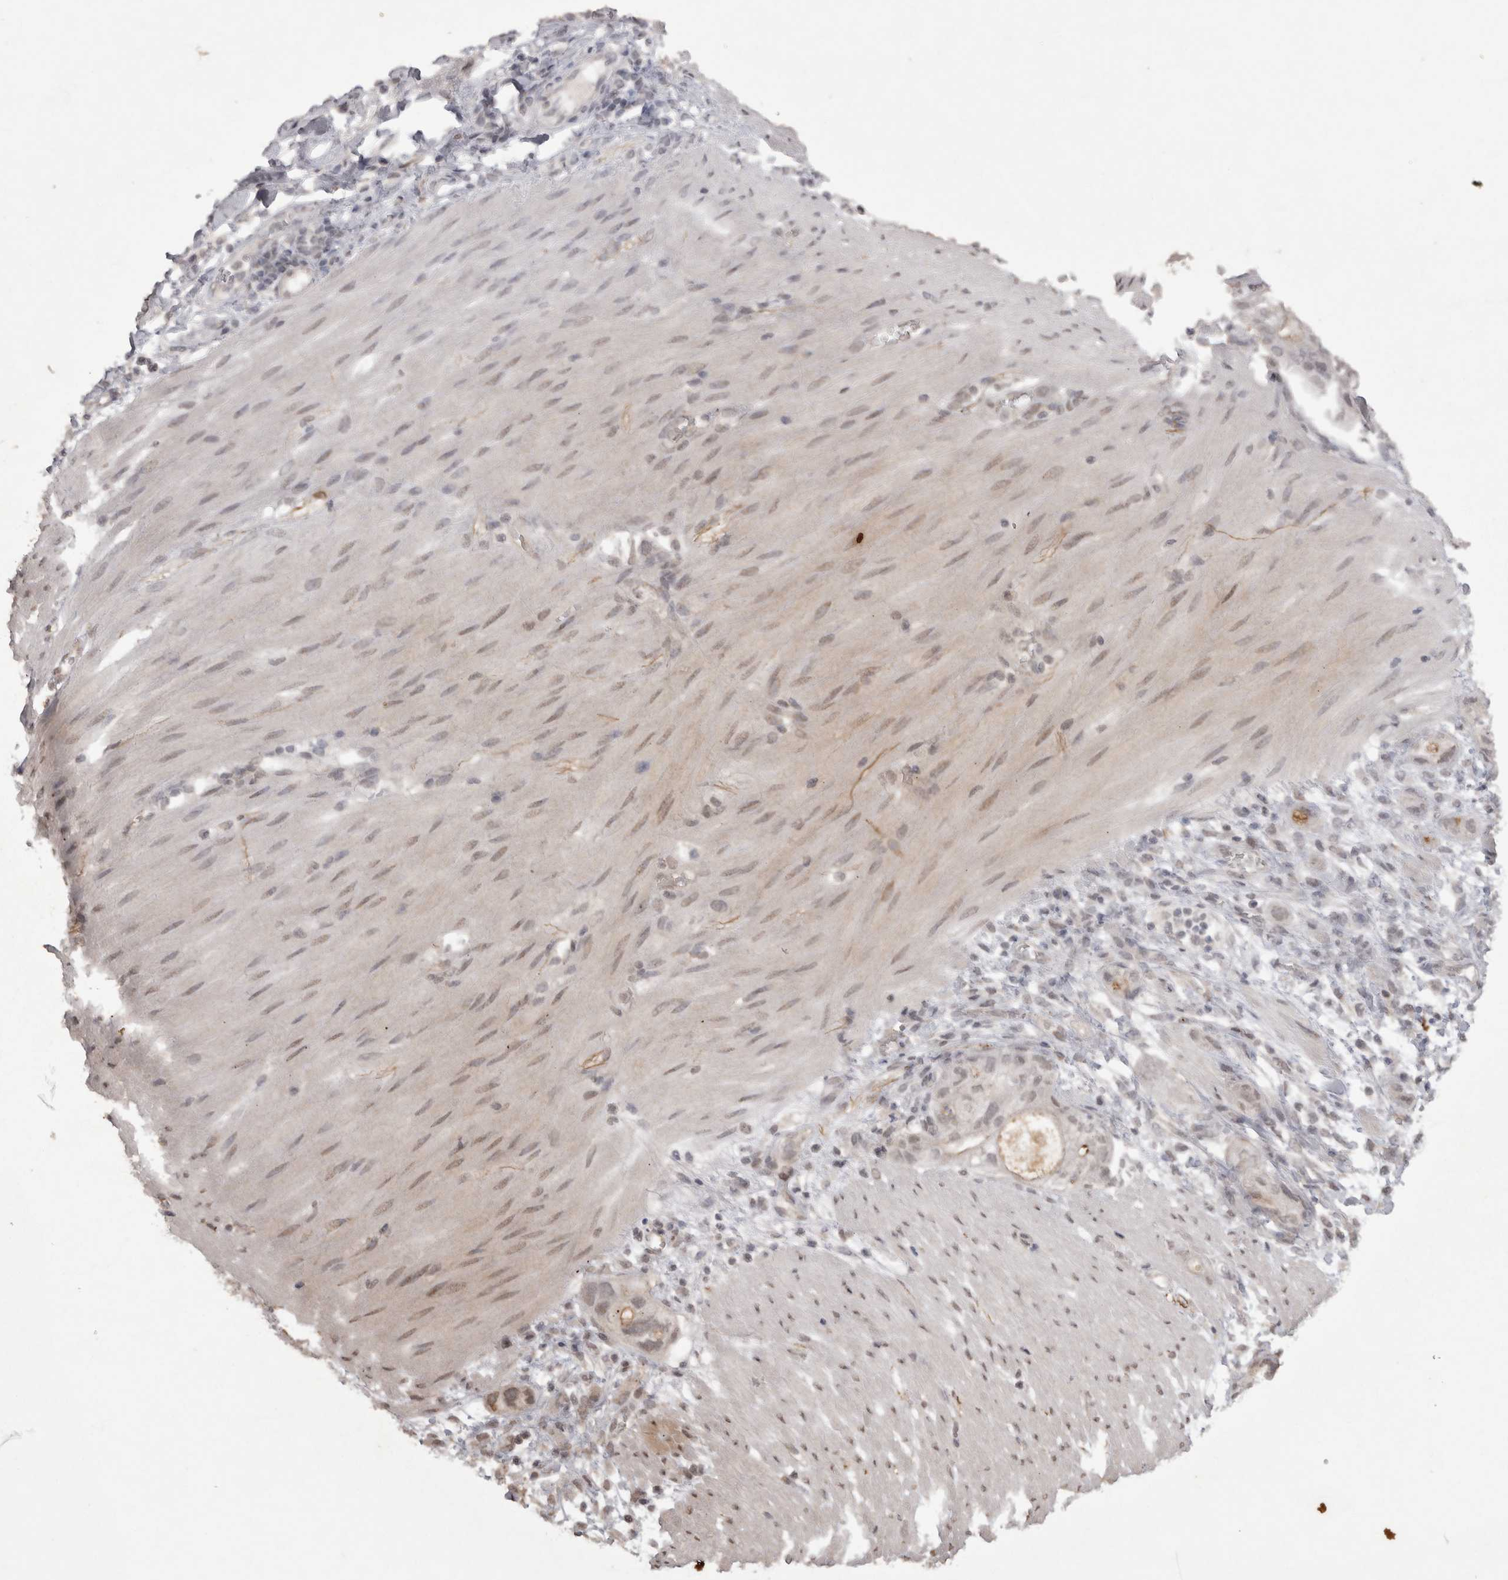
{"staining": {"intensity": "weak", "quantity": "25%-75%", "location": "nuclear"}, "tissue": "stomach cancer", "cell_type": "Tumor cells", "image_type": "cancer", "snomed": [{"axis": "morphology", "description": "Adenocarcinoma, NOS"}, {"axis": "topography", "description": "Stomach"}, {"axis": "topography", "description": "Stomach, lower"}], "caption": "Stomach cancer tissue shows weak nuclear positivity in about 25%-75% of tumor cells (brown staining indicates protein expression, while blue staining denotes nuclei).", "gene": "DDX4", "patient": {"sex": "female", "age": 48}}